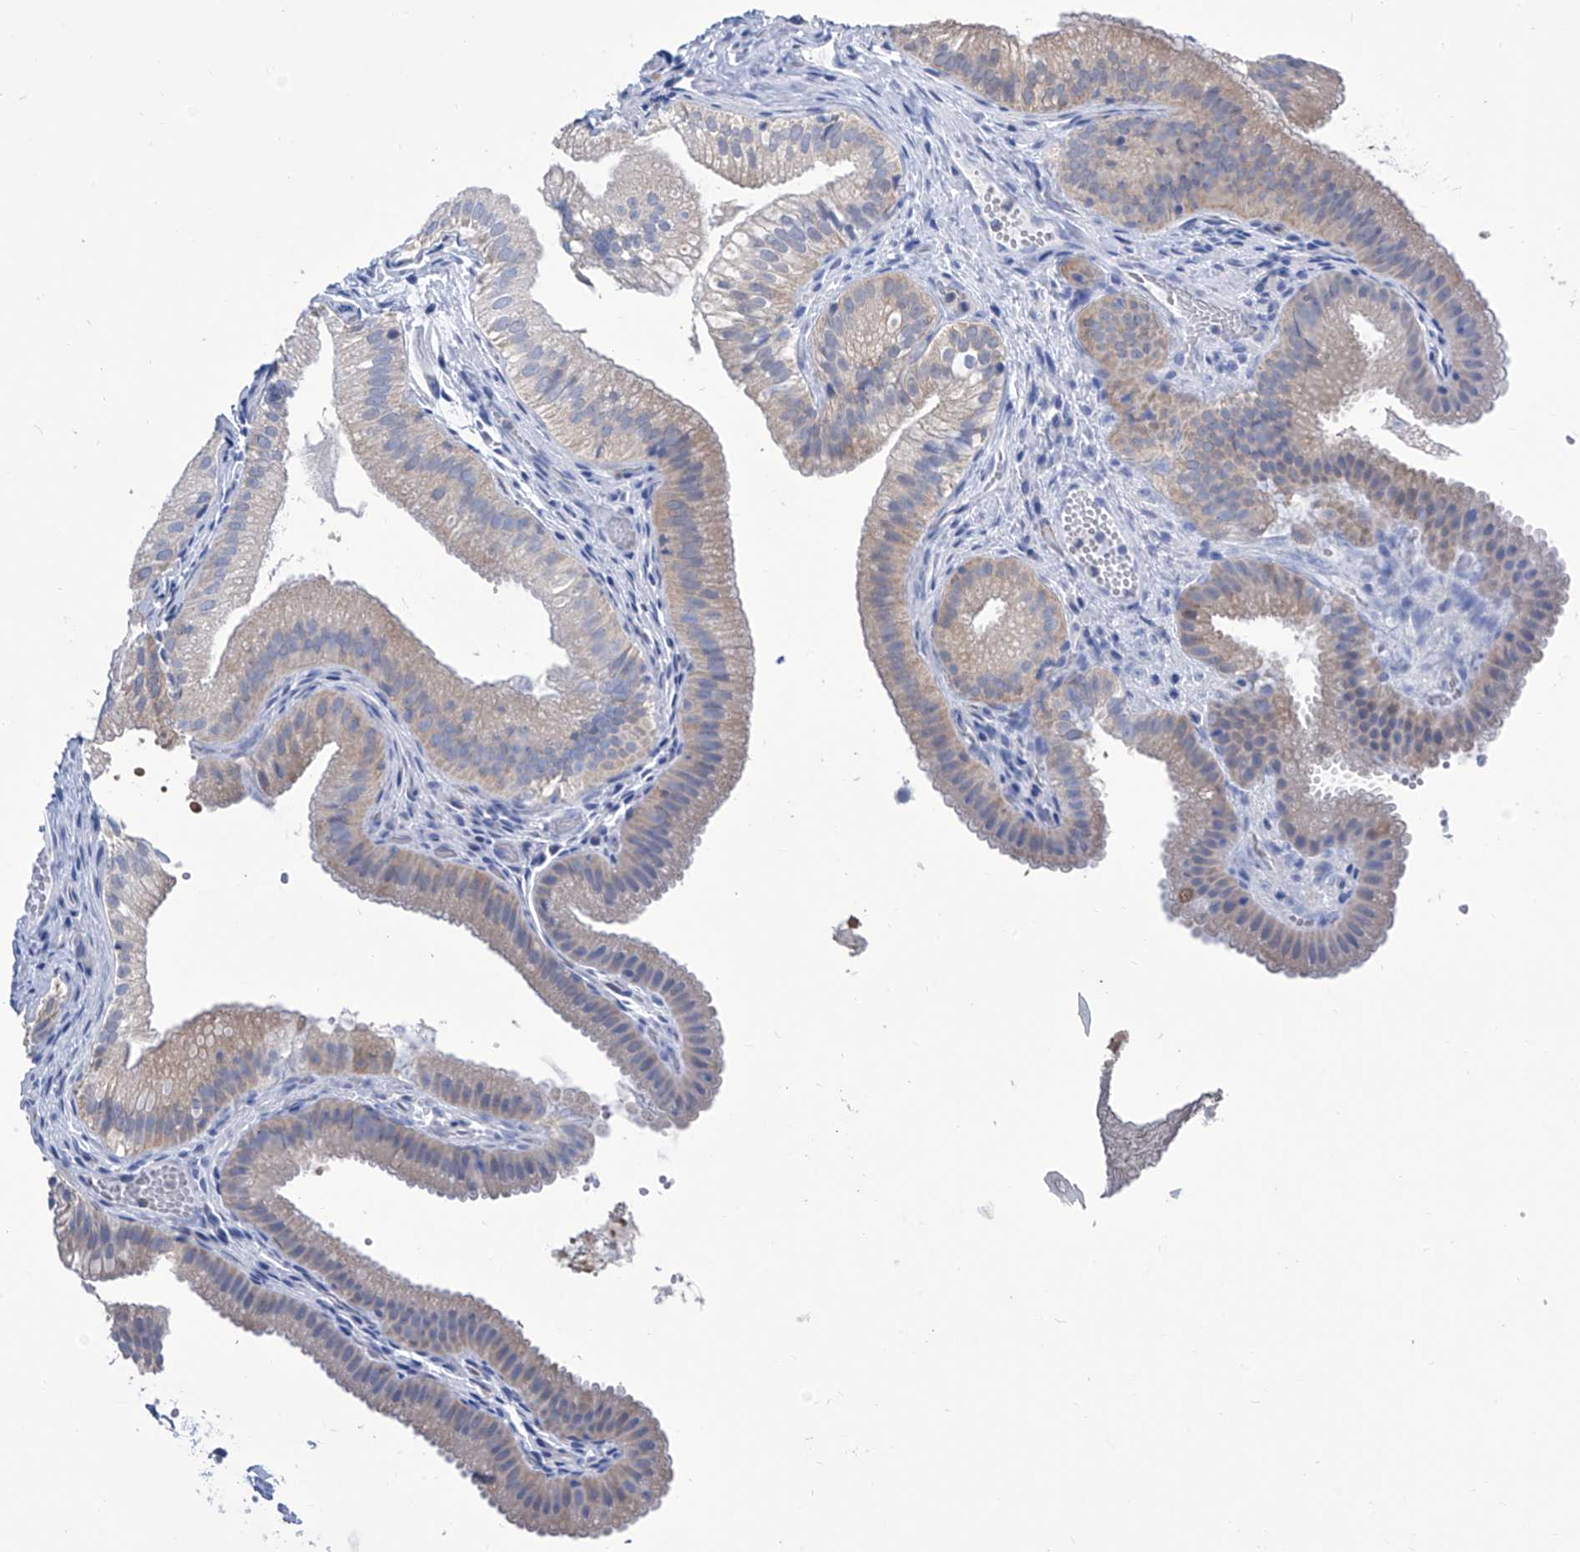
{"staining": {"intensity": "weak", "quantity": "<25%", "location": "cytoplasmic/membranous"}, "tissue": "gallbladder", "cell_type": "Glandular cells", "image_type": "normal", "snomed": [{"axis": "morphology", "description": "Normal tissue, NOS"}, {"axis": "topography", "description": "Gallbladder"}], "caption": "Image shows no protein staining in glandular cells of unremarkable gallbladder. (DAB (3,3'-diaminobenzidine) IHC with hematoxylin counter stain).", "gene": "IMPA2", "patient": {"sex": "female", "age": 30}}